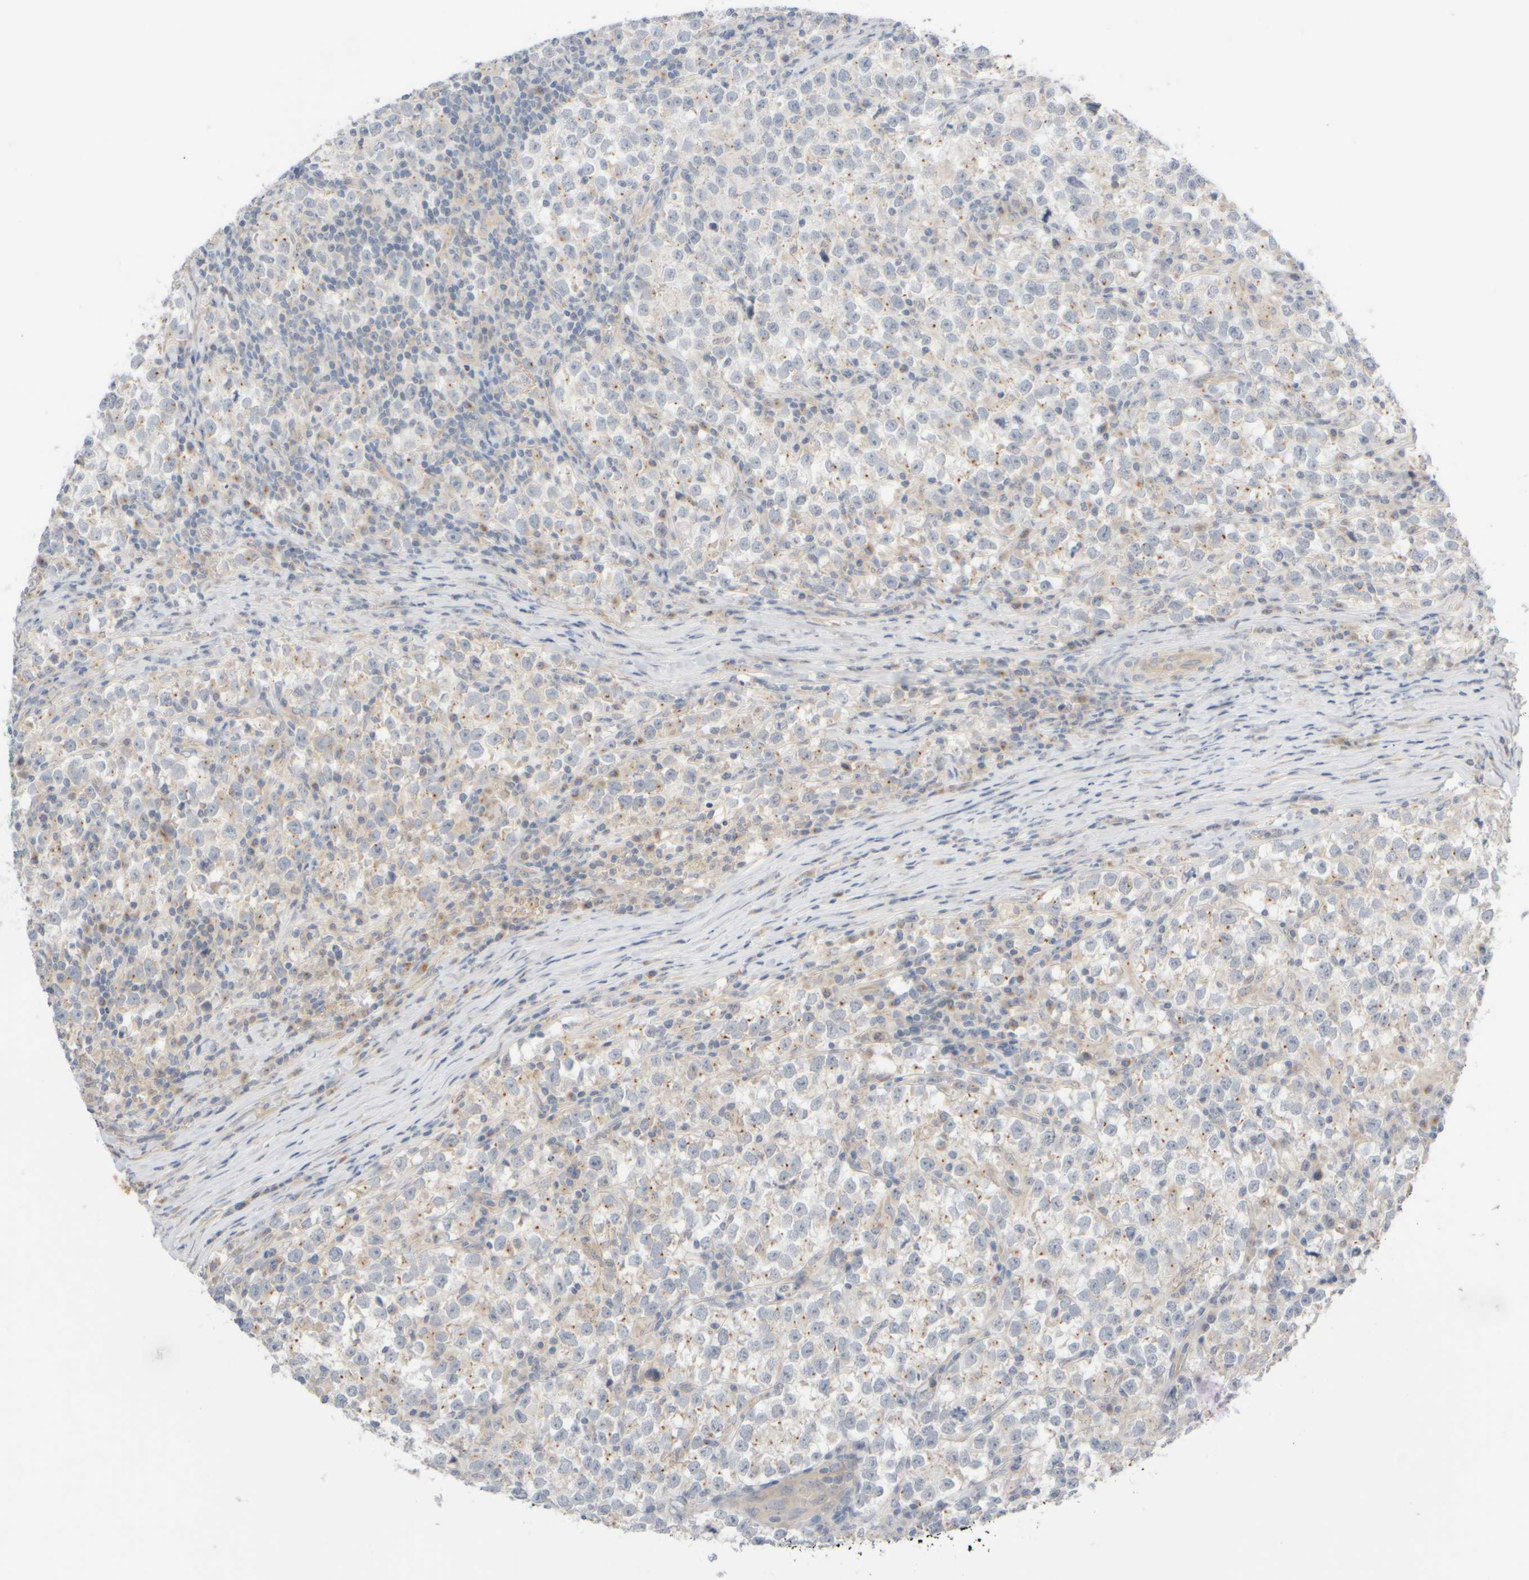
{"staining": {"intensity": "negative", "quantity": "none", "location": "none"}, "tissue": "testis cancer", "cell_type": "Tumor cells", "image_type": "cancer", "snomed": [{"axis": "morphology", "description": "Normal tissue, NOS"}, {"axis": "morphology", "description": "Seminoma, NOS"}, {"axis": "topography", "description": "Testis"}], "caption": "This is an immunohistochemistry histopathology image of human testis seminoma. There is no staining in tumor cells.", "gene": "GOPC", "patient": {"sex": "male", "age": 43}}